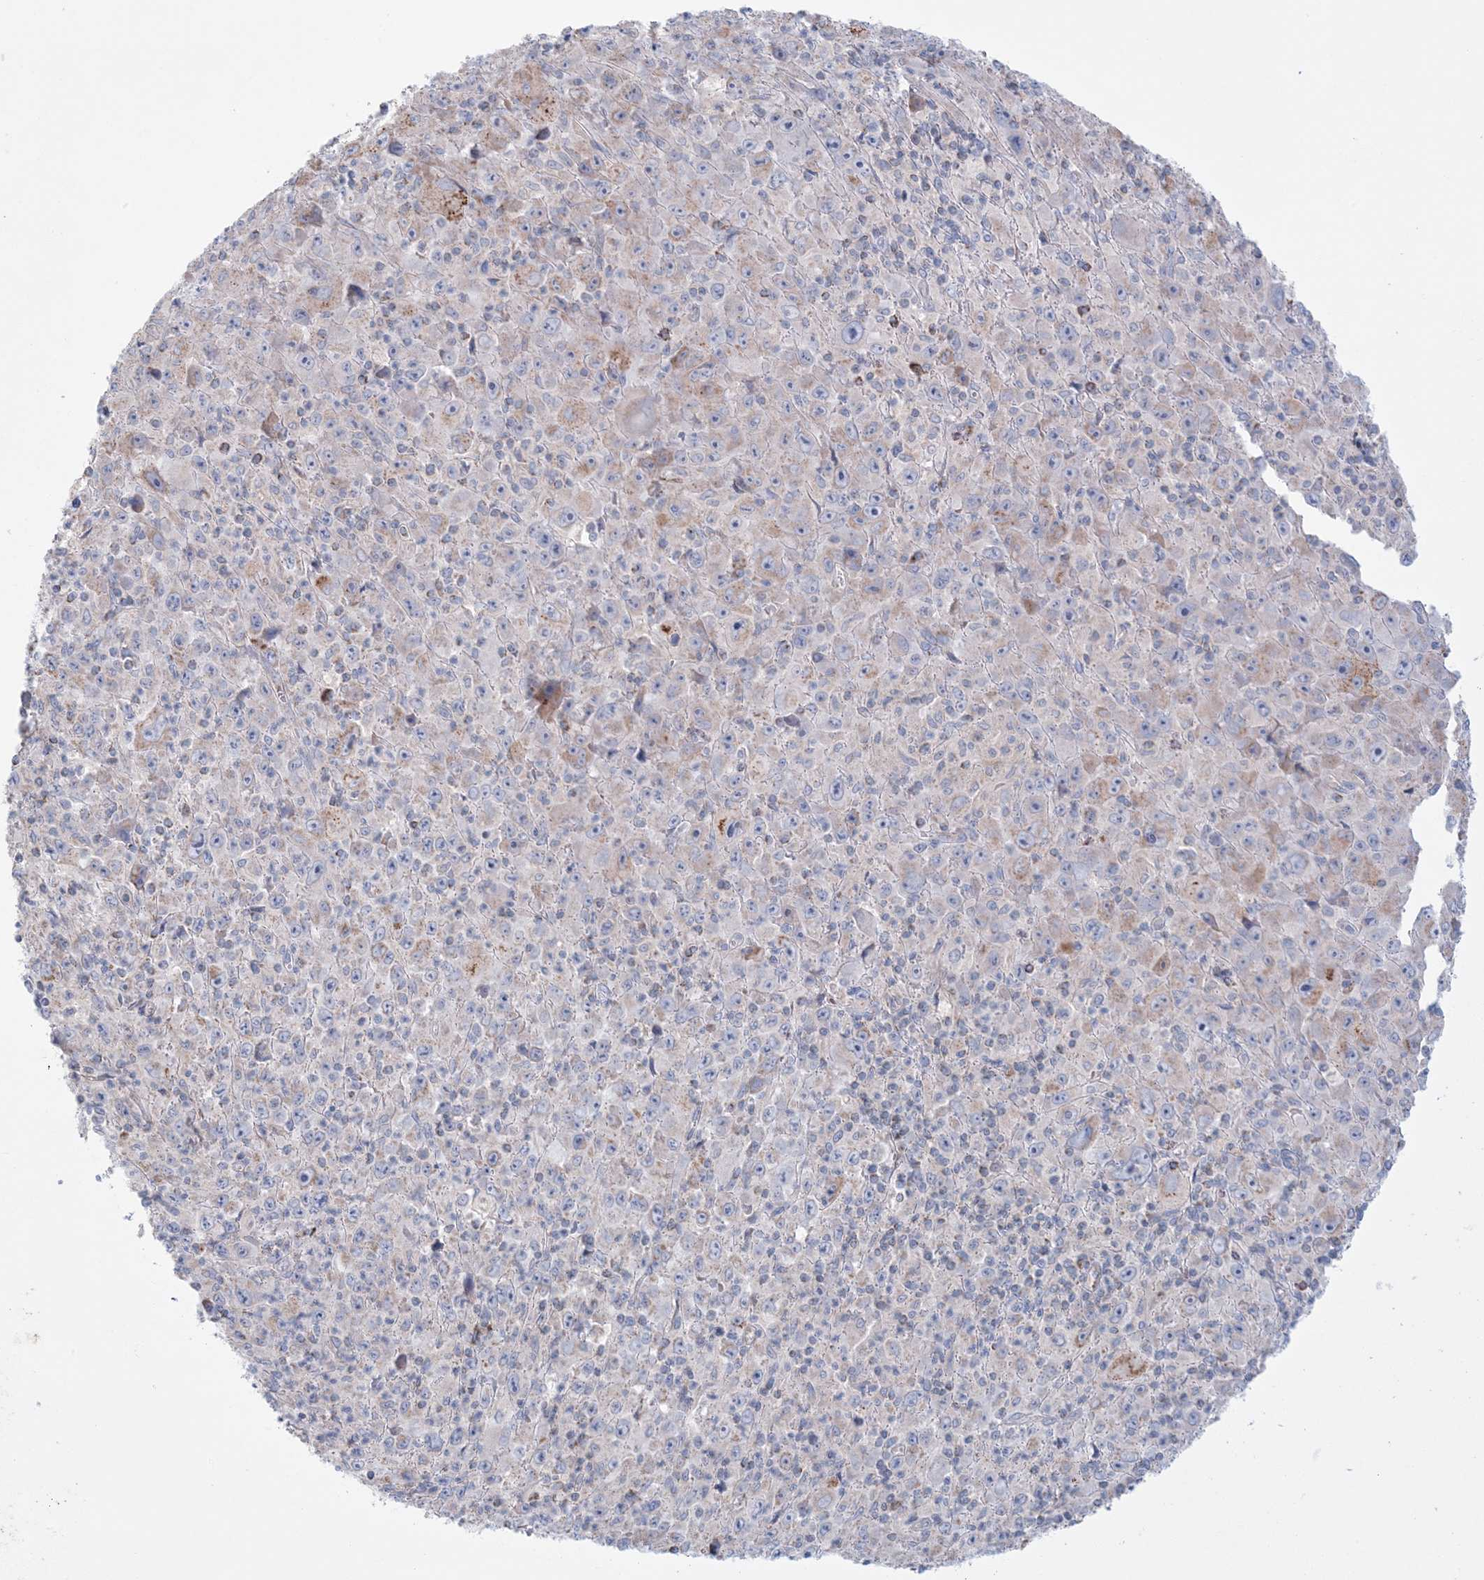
{"staining": {"intensity": "weak", "quantity": "<25%", "location": "cytoplasmic/membranous"}, "tissue": "melanoma", "cell_type": "Tumor cells", "image_type": "cancer", "snomed": [{"axis": "morphology", "description": "Malignant melanoma, Metastatic site"}, {"axis": "topography", "description": "Skin"}], "caption": "Immunohistochemistry micrograph of human melanoma stained for a protein (brown), which demonstrates no expression in tumor cells.", "gene": "KCTD6", "patient": {"sex": "female", "age": 56}}